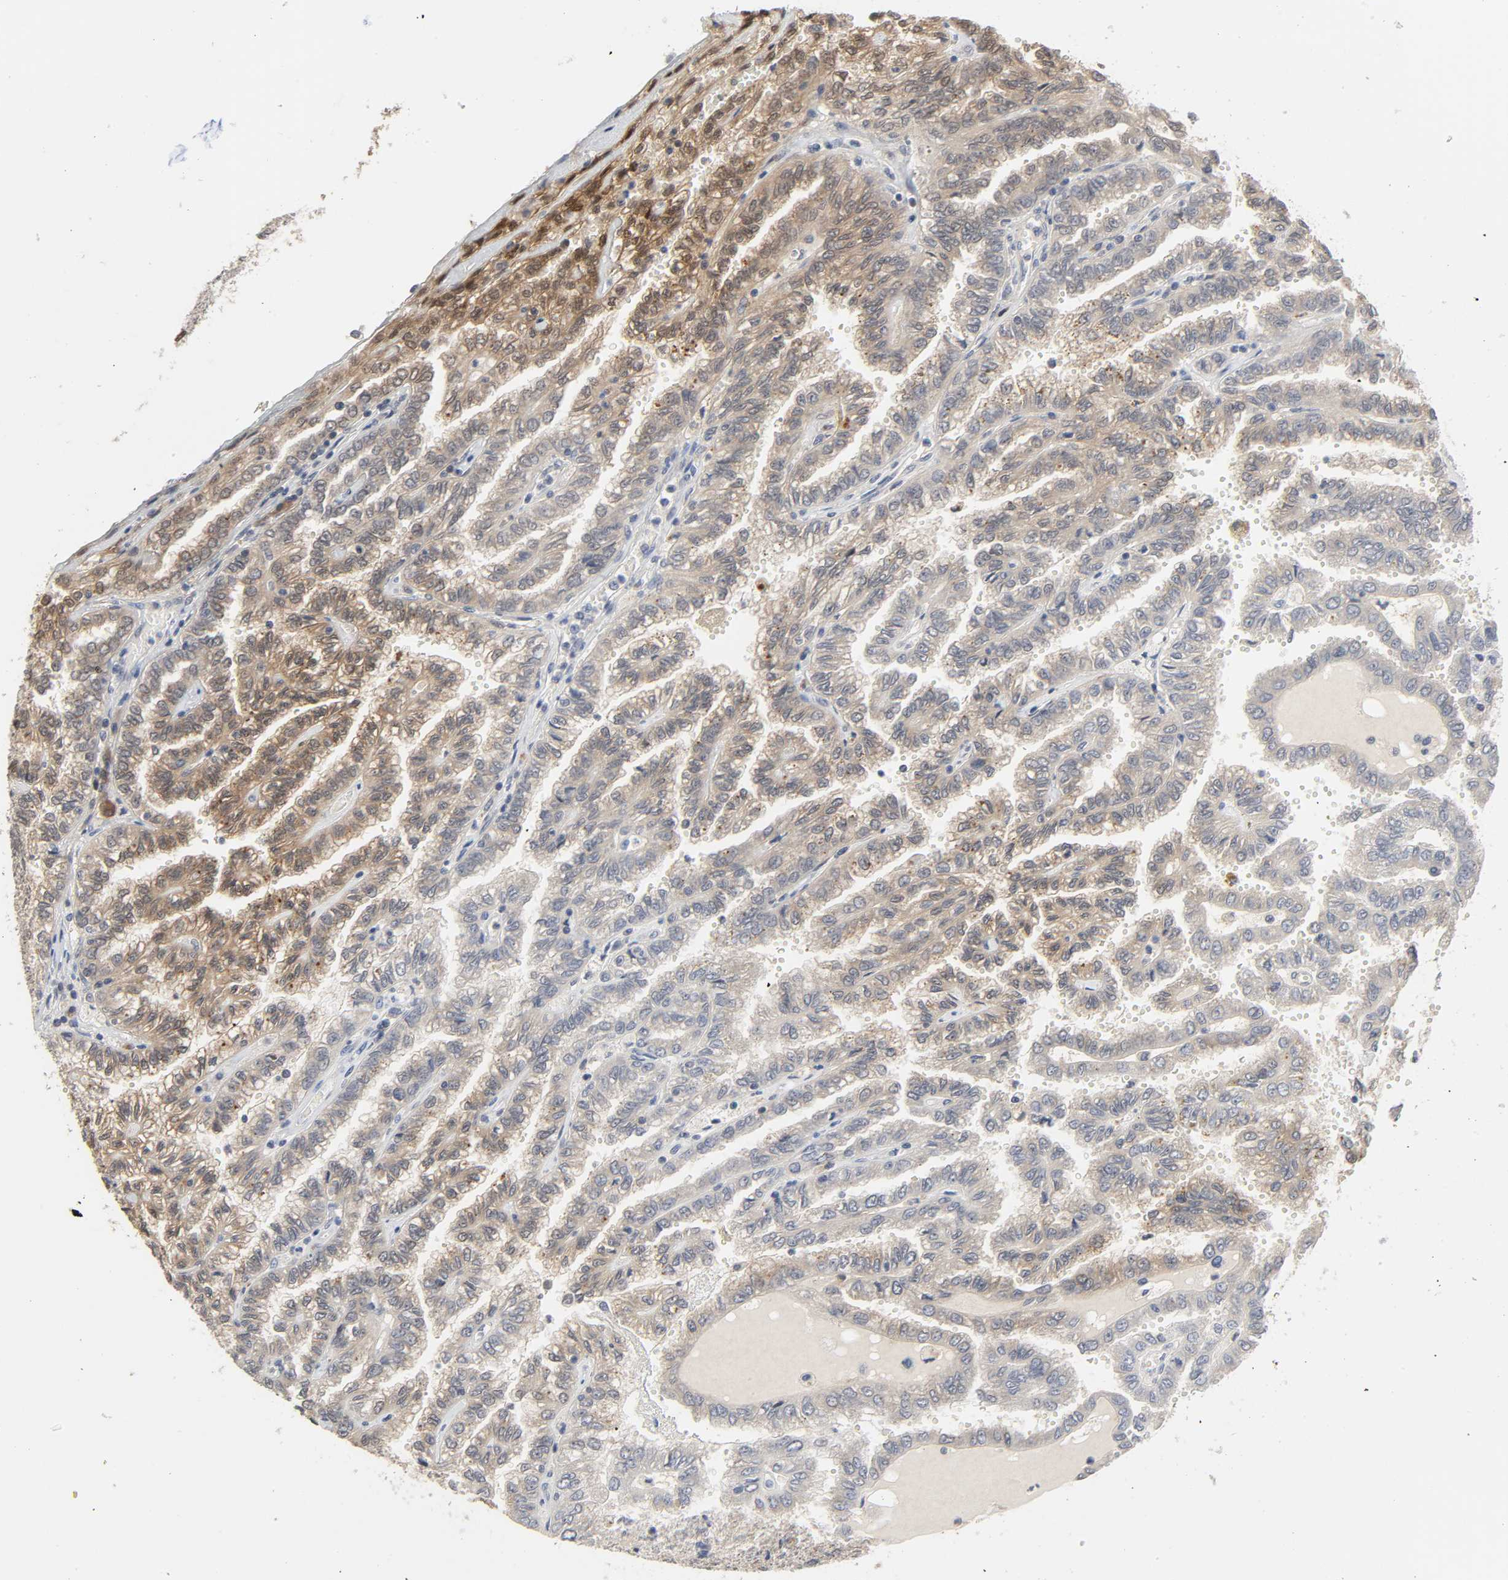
{"staining": {"intensity": "moderate", "quantity": ">75%", "location": "cytoplasmic/membranous"}, "tissue": "renal cancer", "cell_type": "Tumor cells", "image_type": "cancer", "snomed": [{"axis": "morphology", "description": "Inflammation, NOS"}, {"axis": "morphology", "description": "Adenocarcinoma, NOS"}, {"axis": "topography", "description": "Kidney"}], "caption": "A brown stain labels moderate cytoplasmic/membranous positivity of a protein in human adenocarcinoma (renal) tumor cells.", "gene": "MIF", "patient": {"sex": "male", "age": 68}}